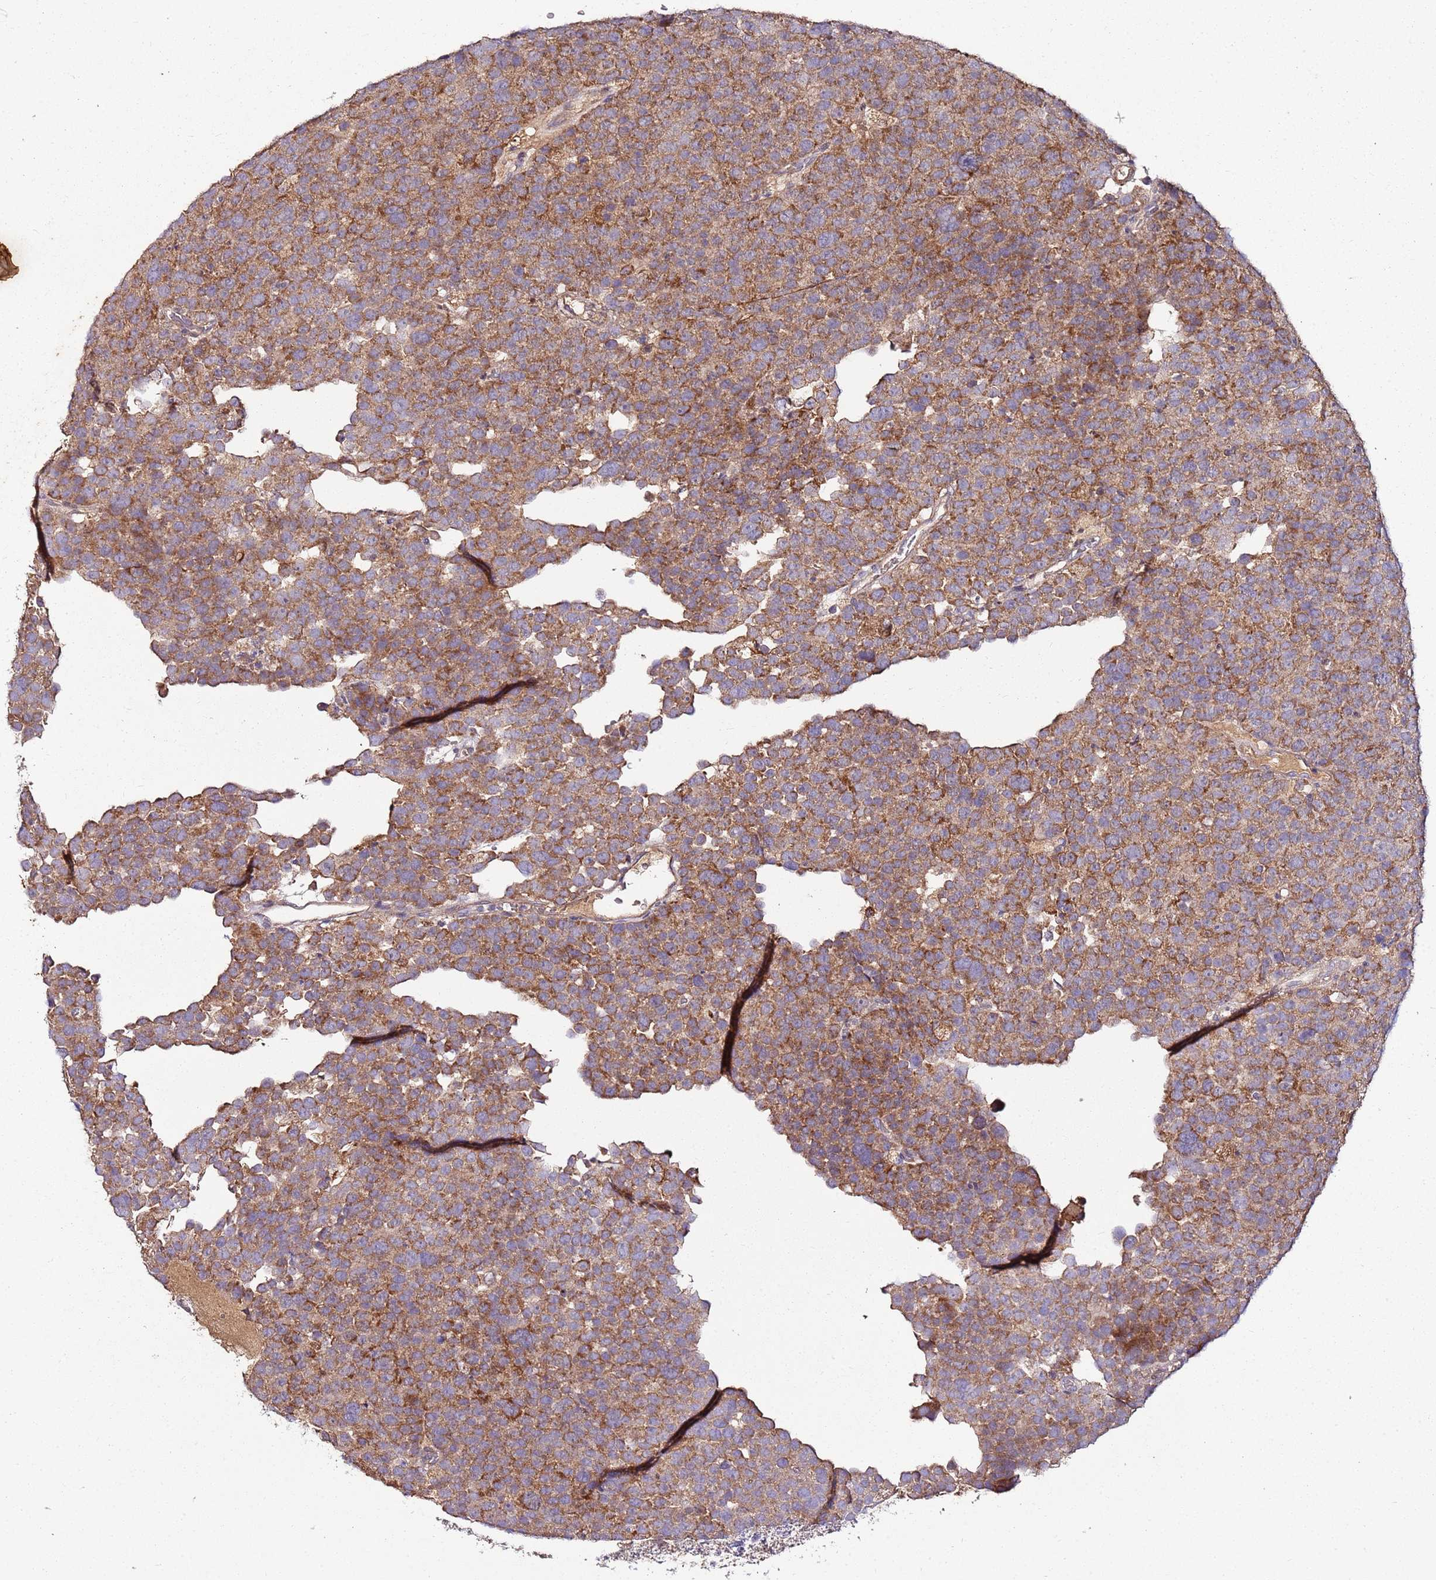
{"staining": {"intensity": "moderate", "quantity": ">75%", "location": "cytoplasmic/membranous"}, "tissue": "testis cancer", "cell_type": "Tumor cells", "image_type": "cancer", "snomed": [{"axis": "morphology", "description": "Seminoma, NOS"}, {"axis": "topography", "description": "Testis"}], "caption": "Protein staining of seminoma (testis) tissue displays moderate cytoplasmic/membranous positivity in about >75% of tumor cells.", "gene": "KRTAP21-3", "patient": {"sex": "male", "age": 71}}